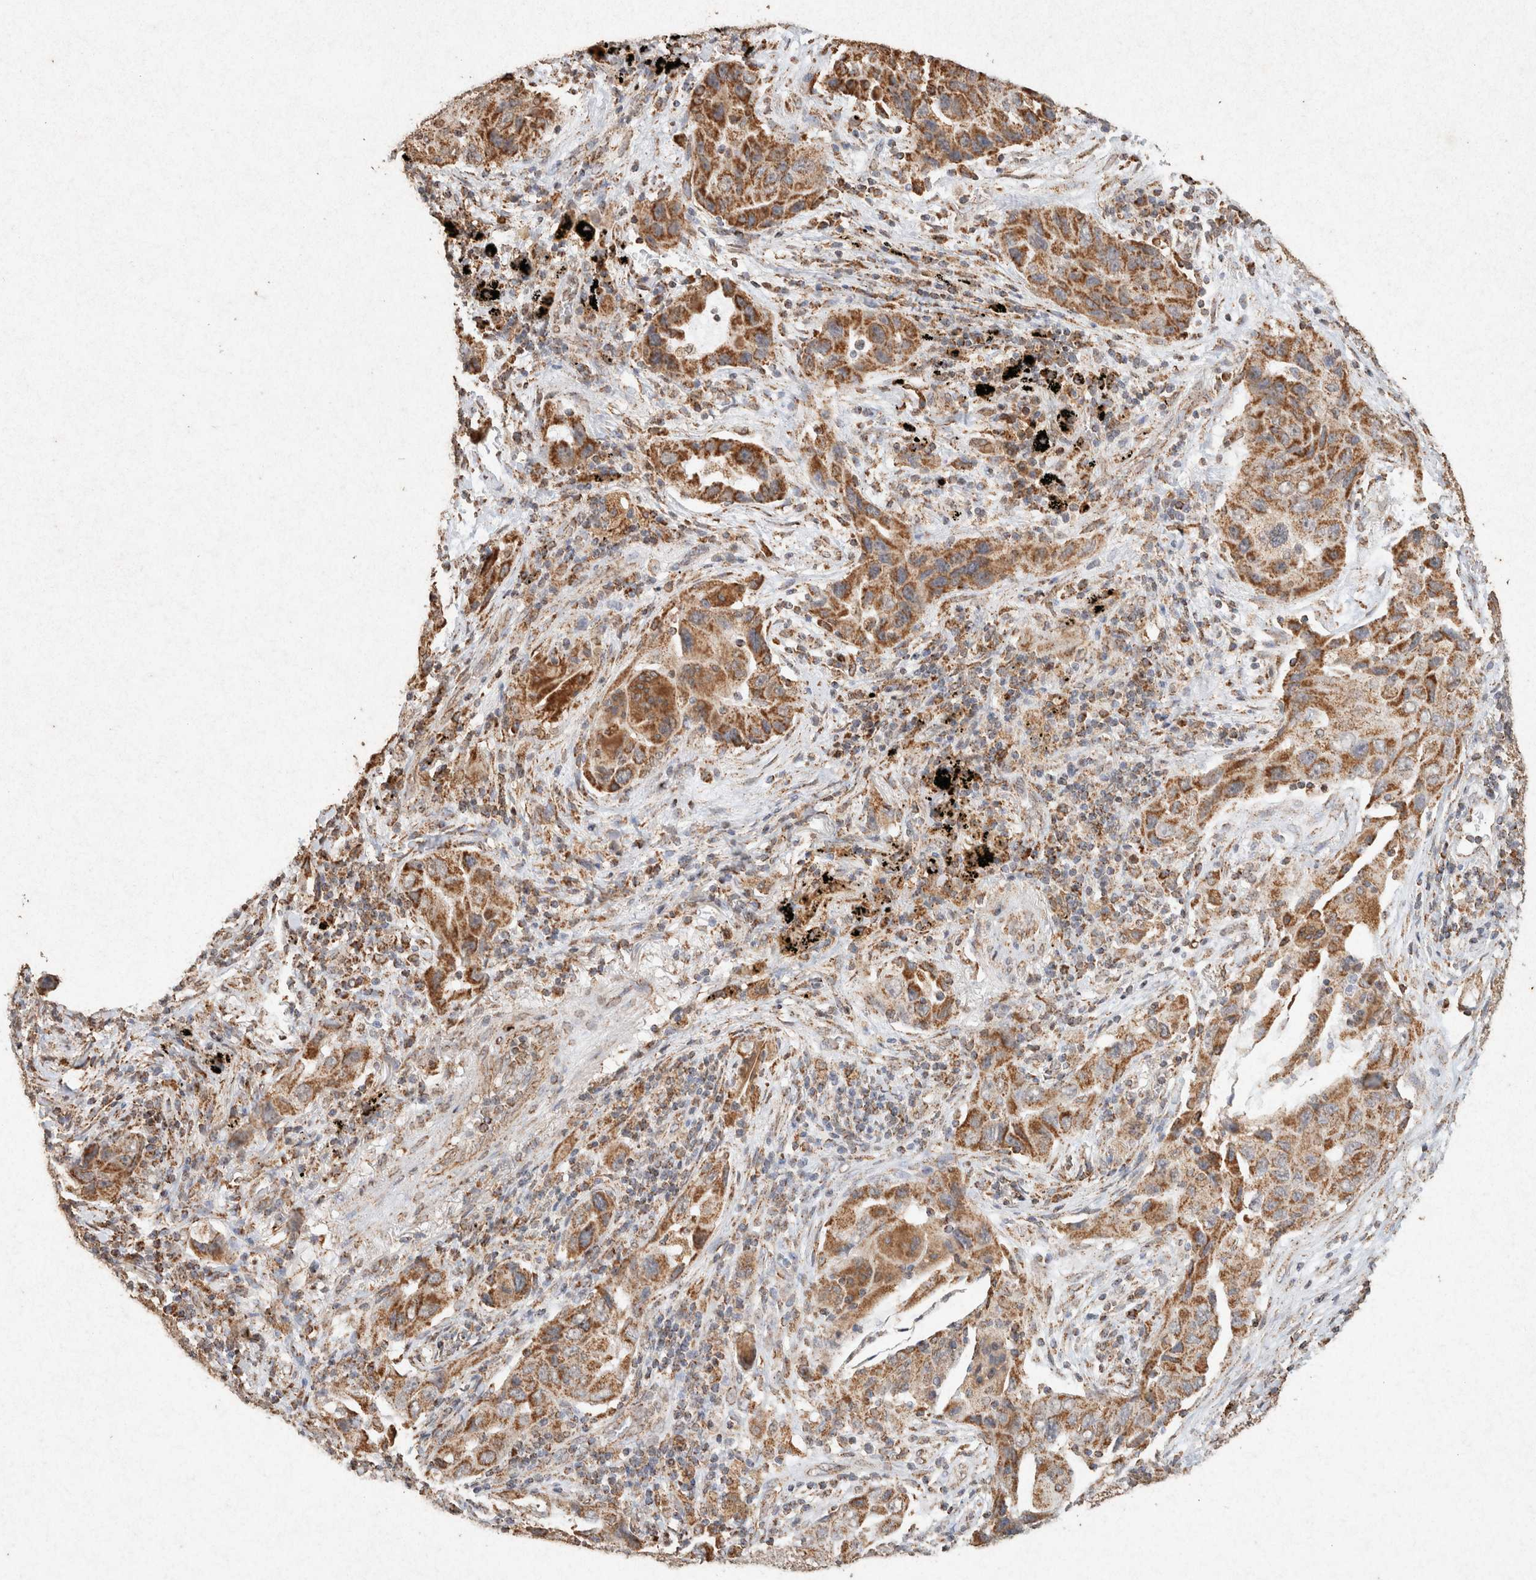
{"staining": {"intensity": "moderate", "quantity": ">75%", "location": "cytoplasmic/membranous"}, "tissue": "lung cancer", "cell_type": "Tumor cells", "image_type": "cancer", "snomed": [{"axis": "morphology", "description": "Adenocarcinoma, NOS"}, {"axis": "topography", "description": "Lung"}], "caption": "Lung cancer tissue shows moderate cytoplasmic/membranous positivity in about >75% of tumor cells (IHC, brightfield microscopy, high magnification).", "gene": "SDC2", "patient": {"sex": "female", "age": 65}}